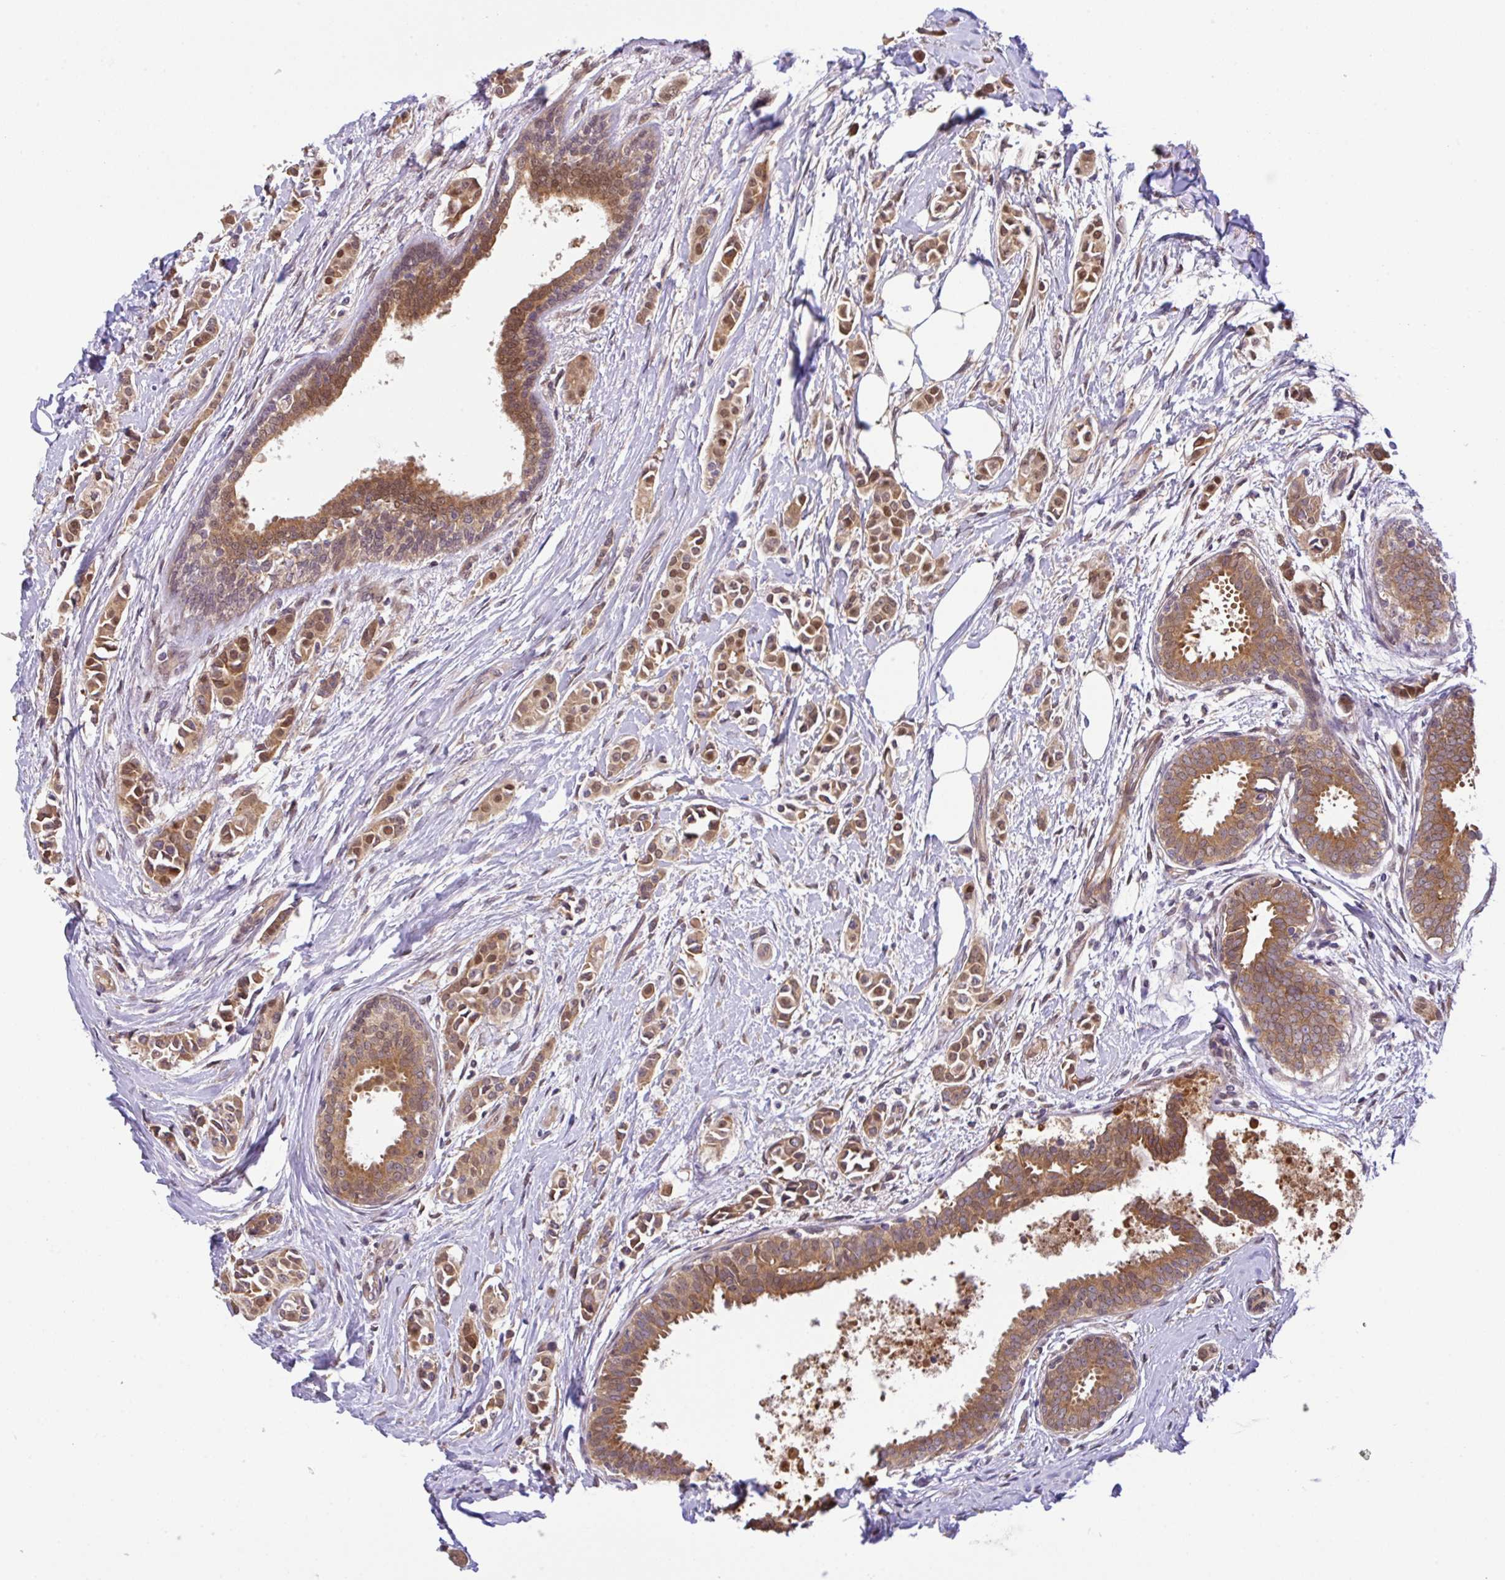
{"staining": {"intensity": "moderate", "quantity": ">75%", "location": "cytoplasmic/membranous,nuclear"}, "tissue": "breast cancer", "cell_type": "Tumor cells", "image_type": "cancer", "snomed": [{"axis": "morphology", "description": "Duct carcinoma"}, {"axis": "topography", "description": "Breast"}], "caption": "Breast cancer was stained to show a protein in brown. There is medium levels of moderate cytoplasmic/membranous and nuclear expression in approximately >75% of tumor cells.", "gene": "UBE4A", "patient": {"sex": "female", "age": 64}}